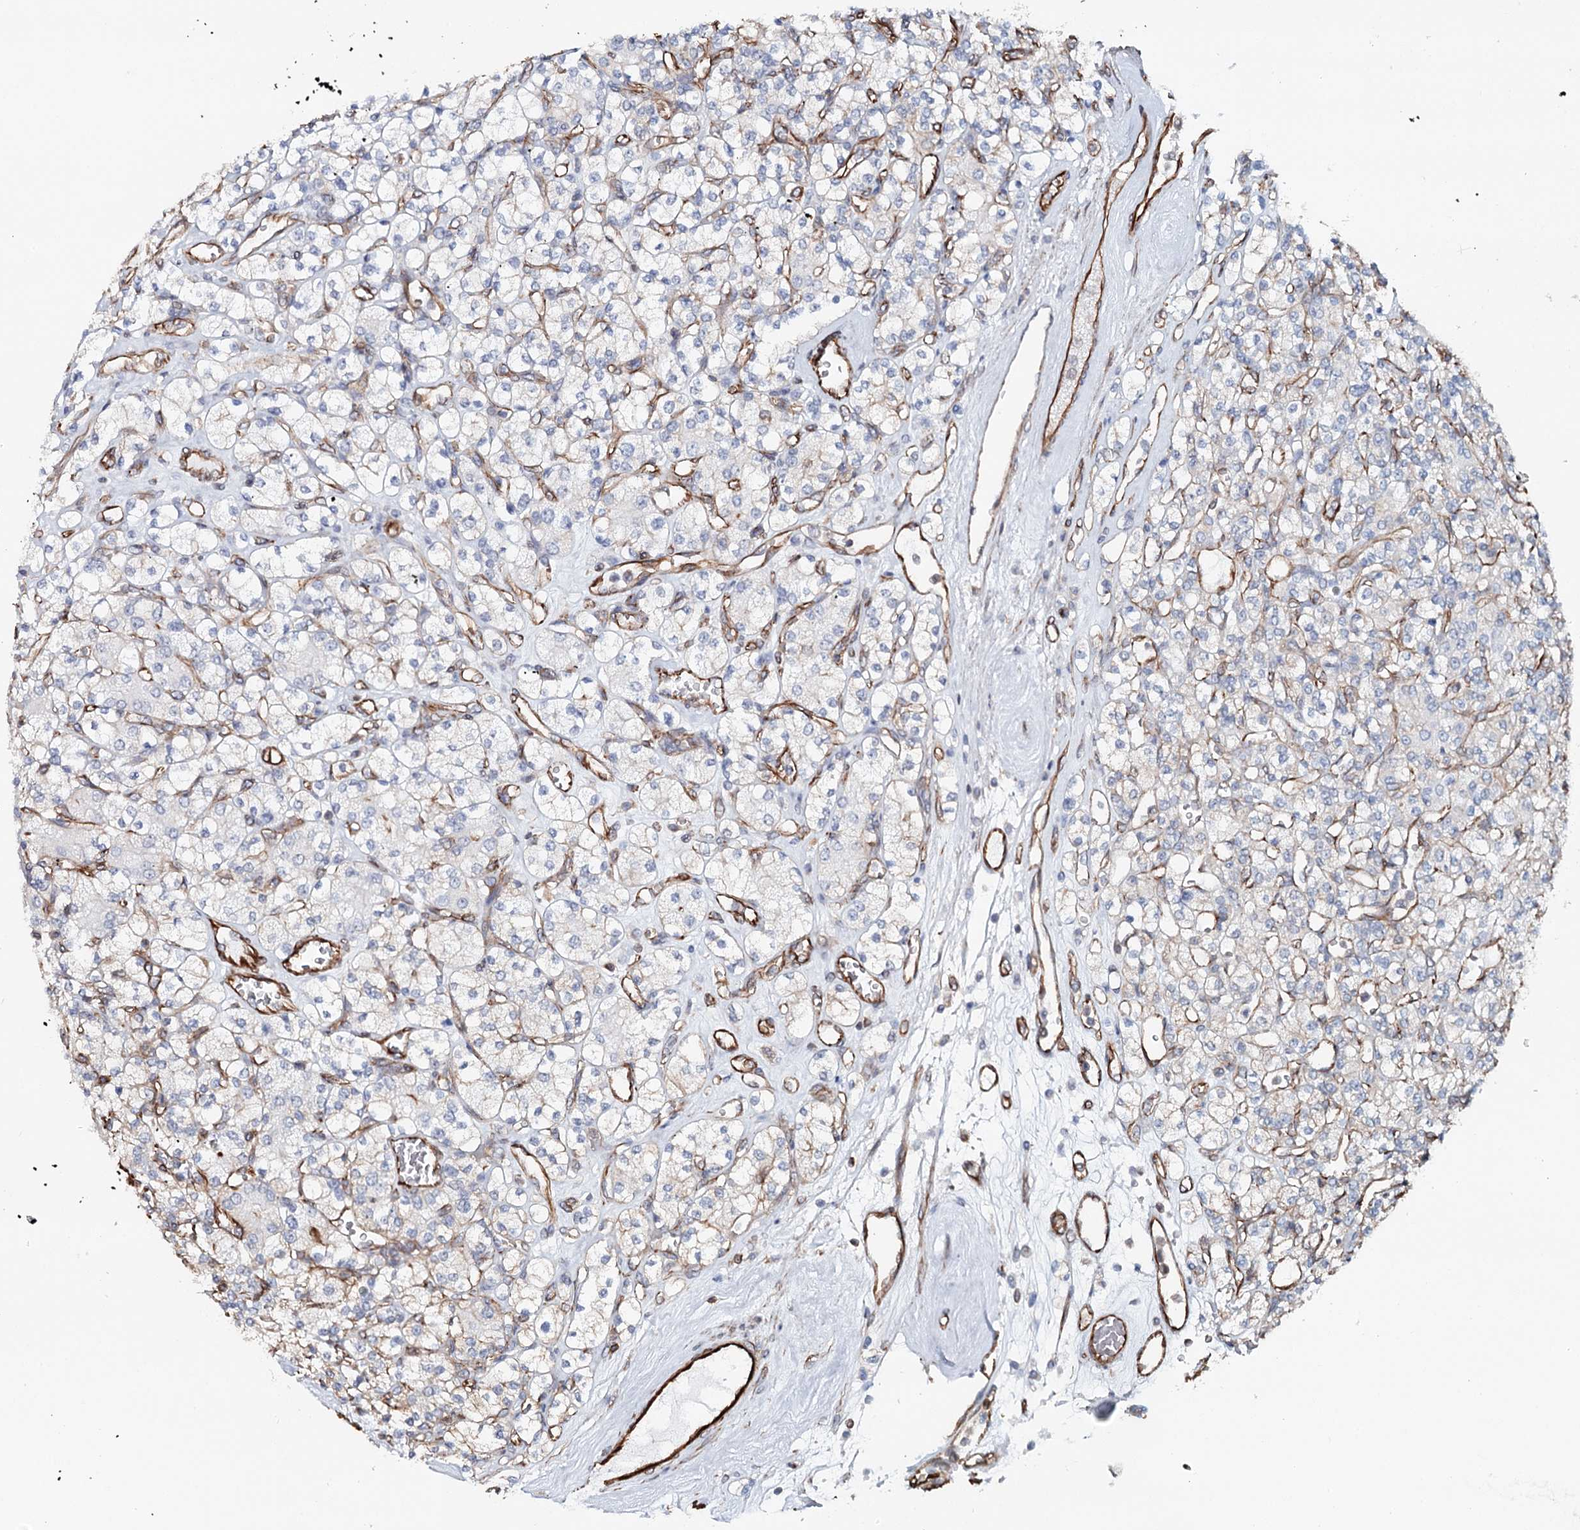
{"staining": {"intensity": "negative", "quantity": "none", "location": "none"}, "tissue": "renal cancer", "cell_type": "Tumor cells", "image_type": "cancer", "snomed": [{"axis": "morphology", "description": "Adenocarcinoma, NOS"}, {"axis": "topography", "description": "Kidney"}], "caption": "There is no significant positivity in tumor cells of renal adenocarcinoma.", "gene": "SYNPO", "patient": {"sex": "male", "age": 77}}